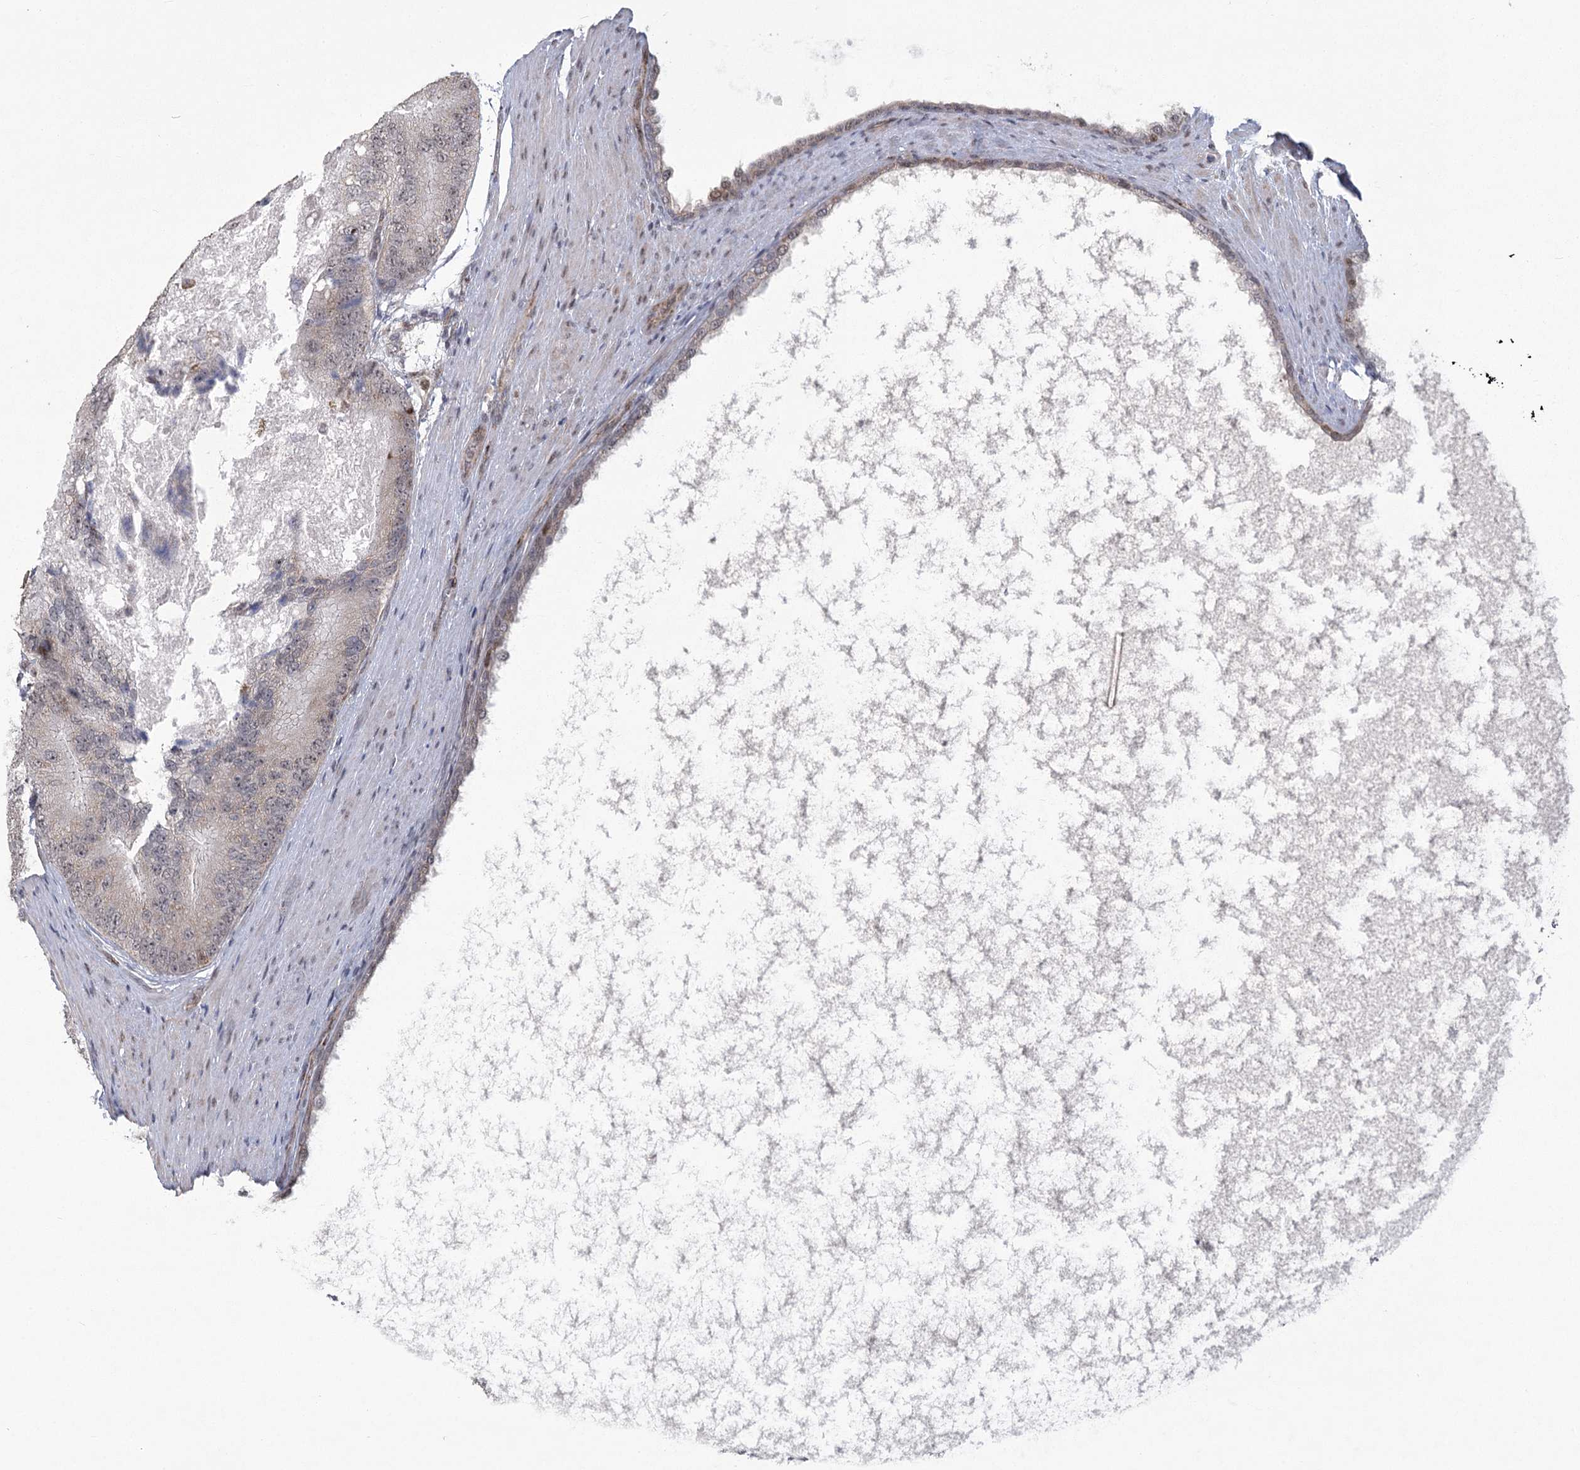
{"staining": {"intensity": "weak", "quantity": "<25%", "location": "nuclear"}, "tissue": "prostate cancer", "cell_type": "Tumor cells", "image_type": "cancer", "snomed": [{"axis": "morphology", "description": "Adenocarcinoma, High grade"}, {"axis": "topography", "description": "Prostate"}], "caption": "Immunohistochemistry (IHC) of prostate cancer (high-grade adenocarcinoma) exhibits no expression in tumor cells. (Stains: DAB immunohistochemistry with hematoxylin counter stain, Microscopy: brightfield microscopy at high magnification).", "gene": "PARM1", "patient": {"sex": "male", "age": 70}}